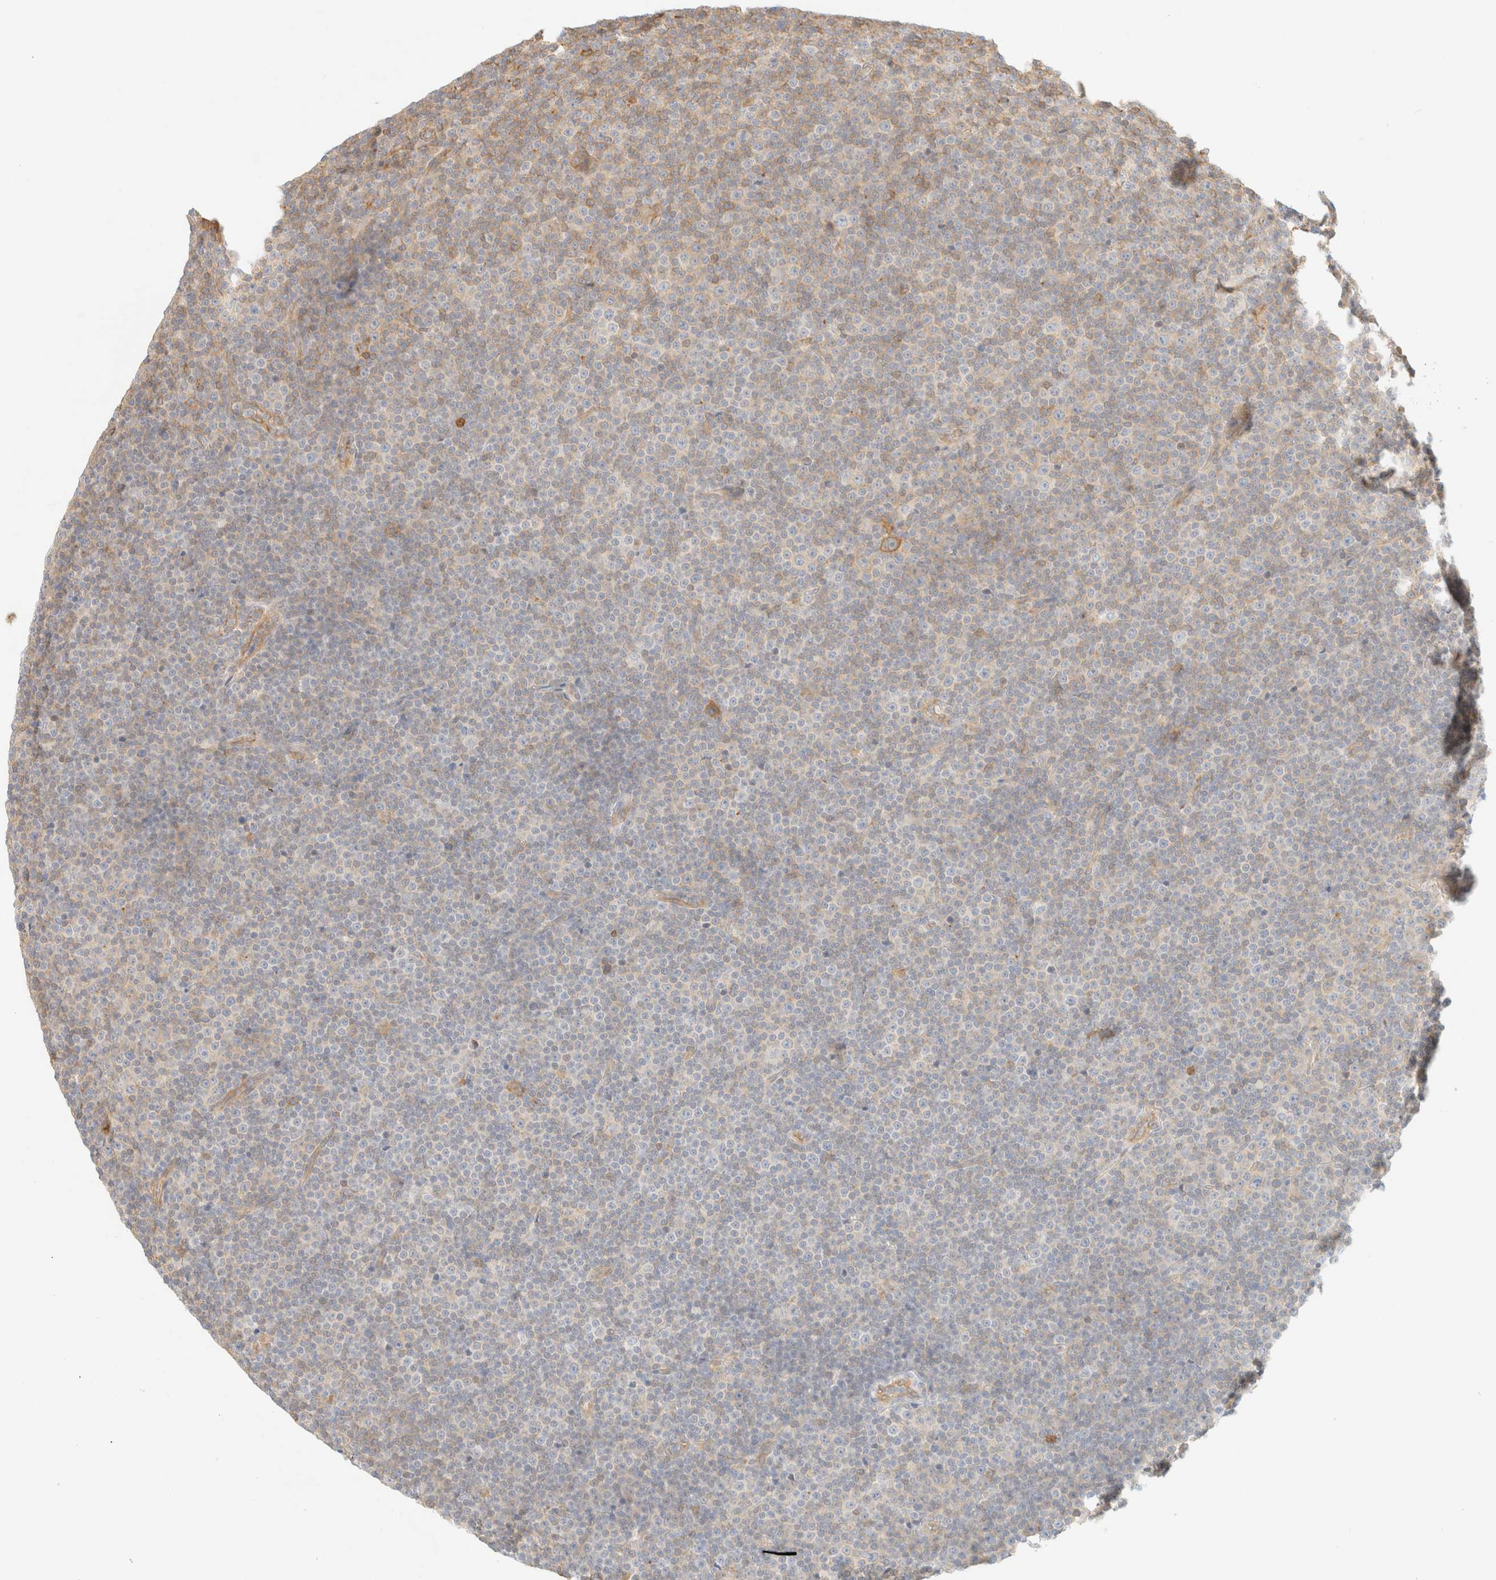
{"staining": {"intensity": "negative", "quantity": "none", "location": "none"}, "tissue": "lymphoma", "cell_type": "Tumor cells", "image_type": "cancer", "snomed": [{"axis": "morphology", "description": "Malignant lymphoma, non-Hodgkin's type, Low grade"}, {"axis": "topography", "description": "Lymph node"}], "caption": "DAB (3,3'-diaminobenzidine) immunohistochemical staining of lymphoma exhibits no significant positivity in tumor cells.", "gene": "OTOP2", "patient": {"sex": "female", "age": 67}}